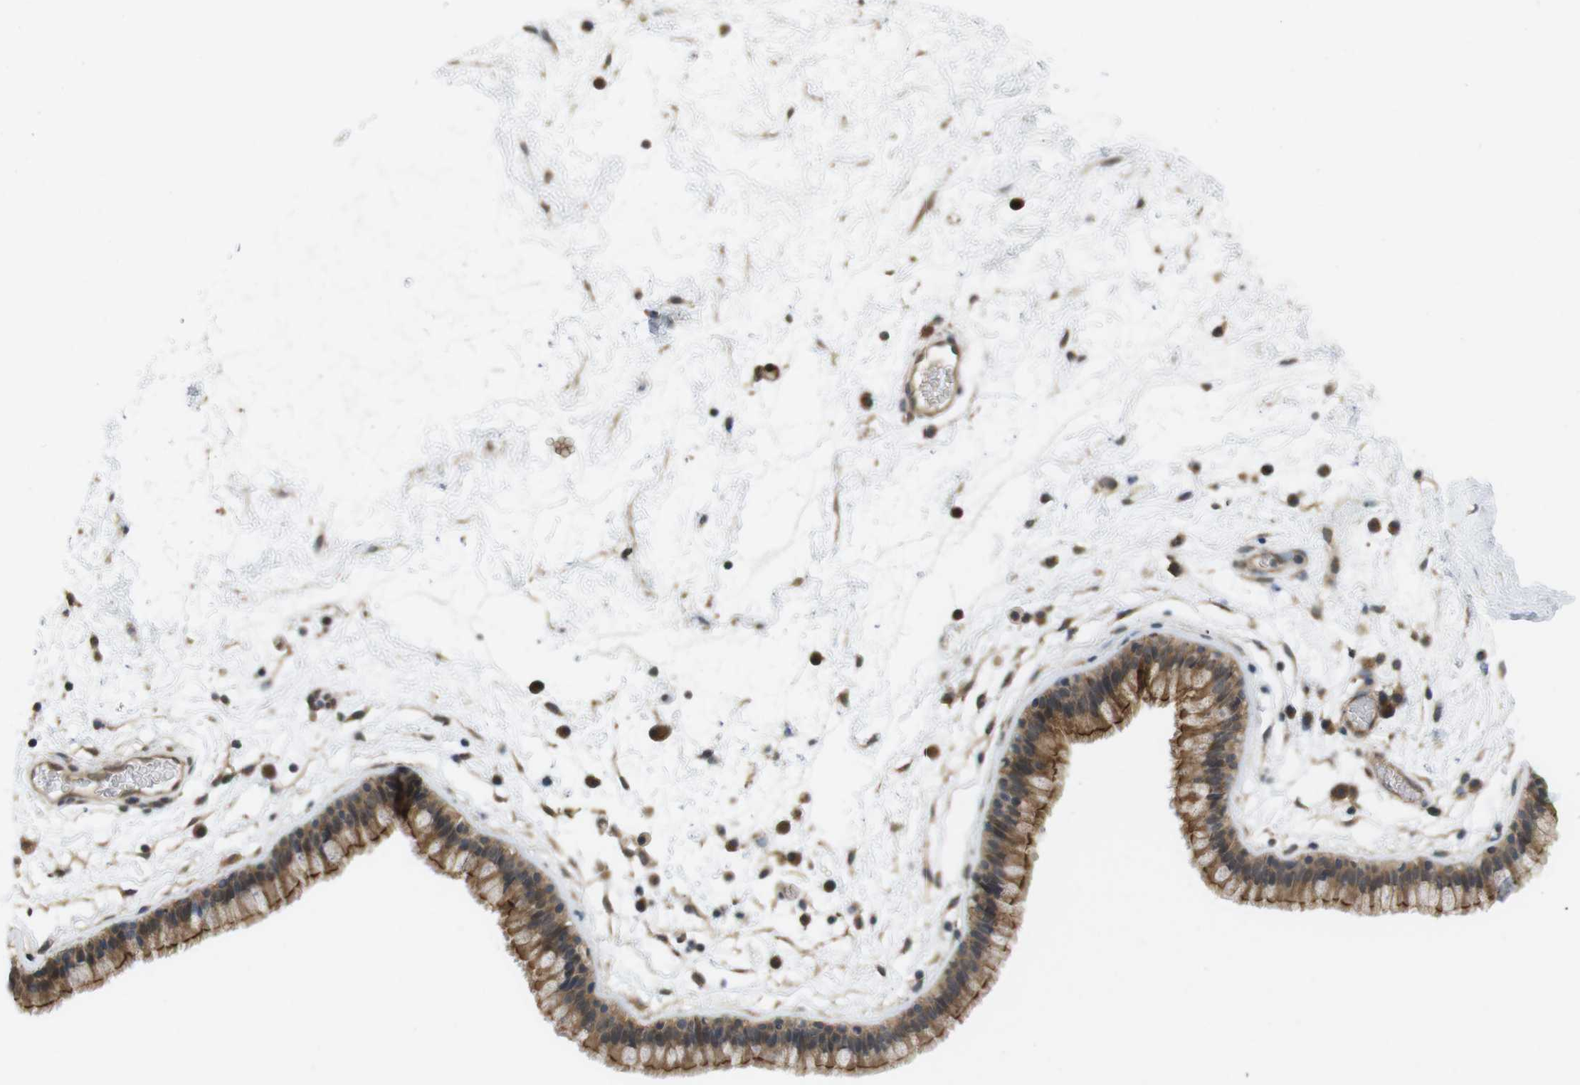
{"staining": {"intensity": "moderate", "quantity": ">75%", "location": "cytoplasmic/membranous"}, "tissue": "nasopharynx", "cell_type": "Respiratory epithelial cells", "image_type": "normal", "snomed": [{"axis": "morphology", "description": "Normal tissue, NOS"}, {"axis": "morphology", "description": "Inflammation, NOS"}, {"axis": "topography", "description": "Nasopharynx"}], "caption": "Respiratory epithelial cells display moderate cytoplasmic/membranous expression in about >75% of cells in normal nasopharynx. (Stains: DAB (3,3'-diaminobenzidine) in brown, nuclei in blue, Microscopy: brightfield microscopy at high magnification).", "gene": "RNF130", "patient": {"sex": "male", "age": 48}}